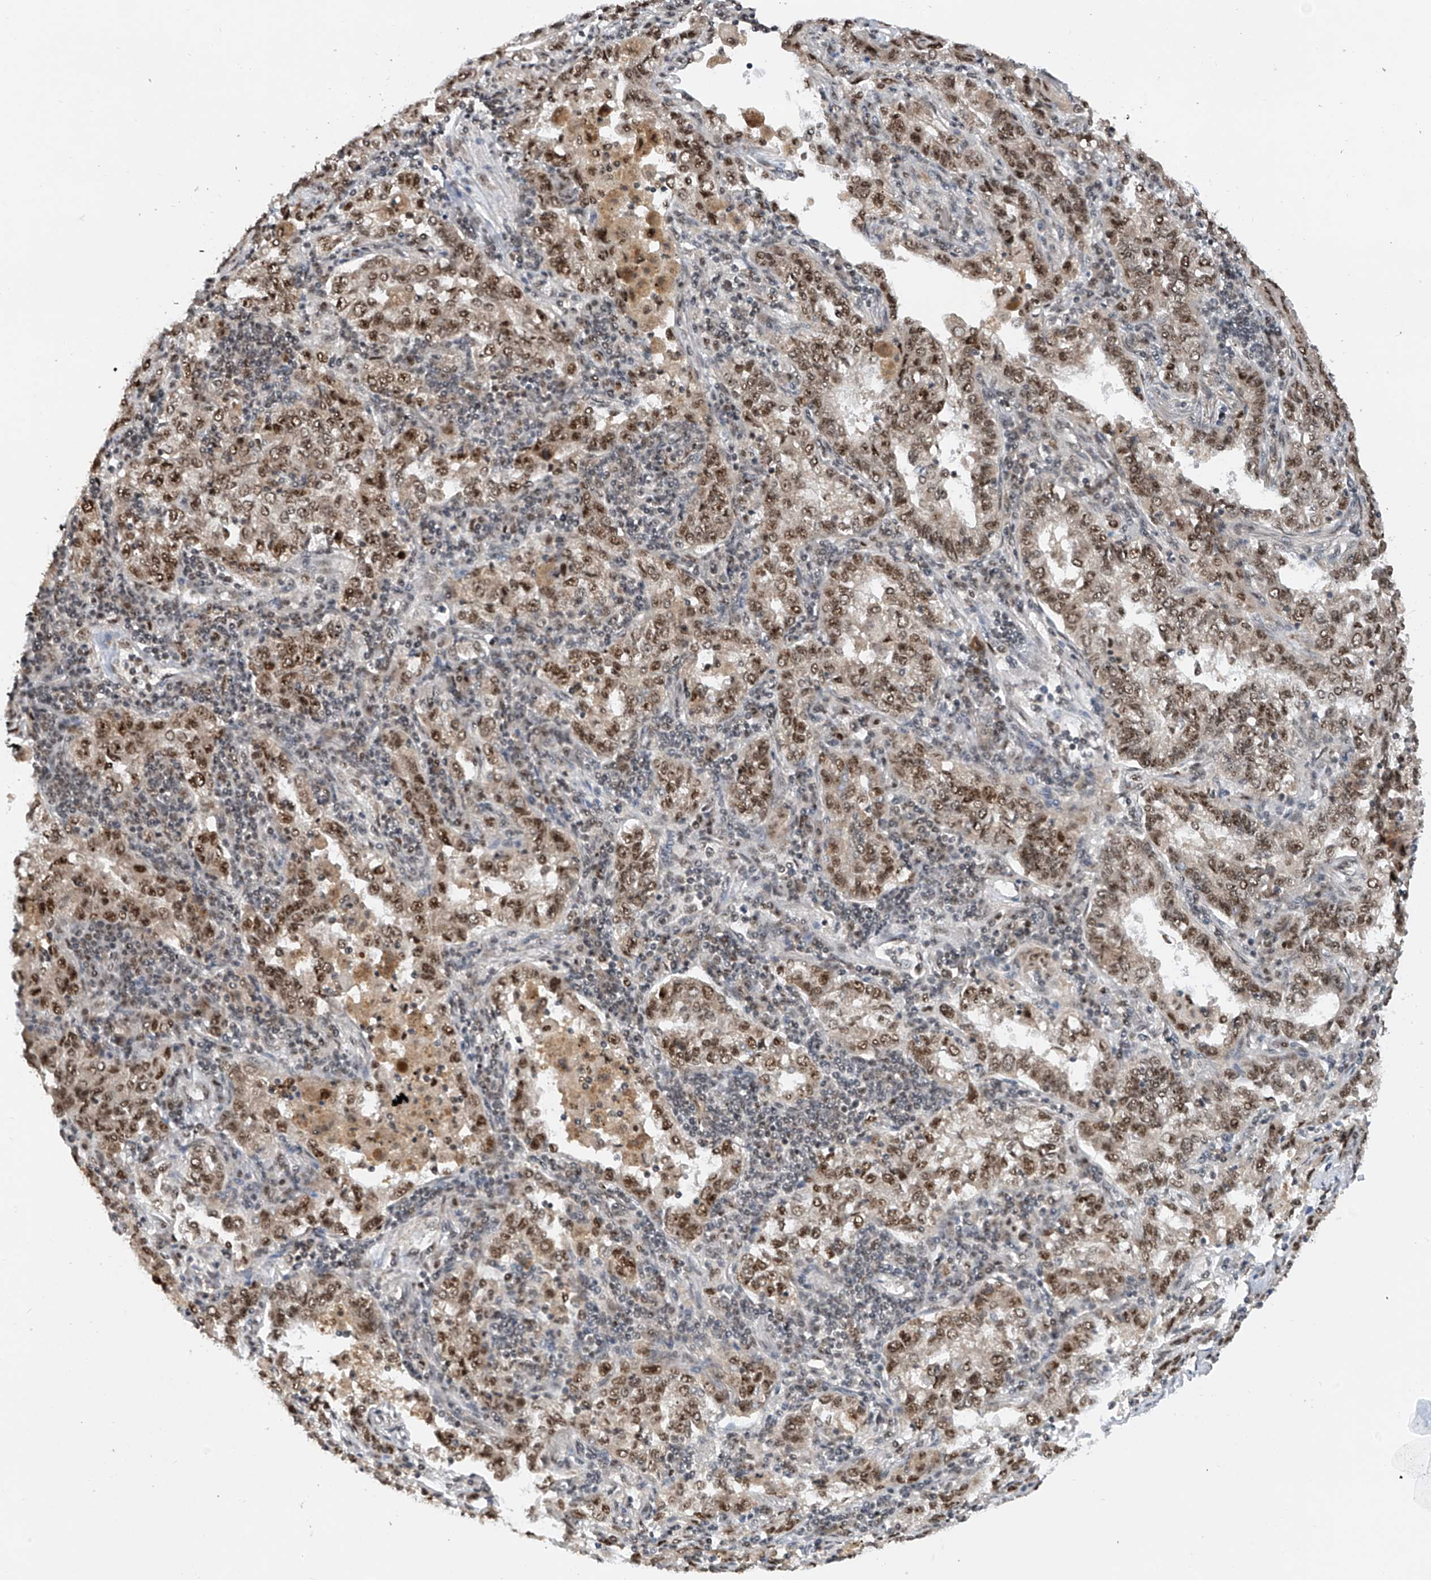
{"staining": {"intensity": "moderate", "quantity": ">75%", "location": "nuclear"}, "tissue": "lung cancer", "cell_type": "Tumor cells", "image_type": "cancer", "snomed": [{"axis": "morphology", "description": "Adenocarcinoma, NOS"}, {"axis": "topography", "description": "Lung"}], "caption": "Immunohistochemical staining of human lung cancer (adenocarcinoma) displays medium levels of moderate nuclear positivity in approximately >75% of tumor cells.", "gene": "RPAIN", "patient": {"sex": "male", "age": 49}}